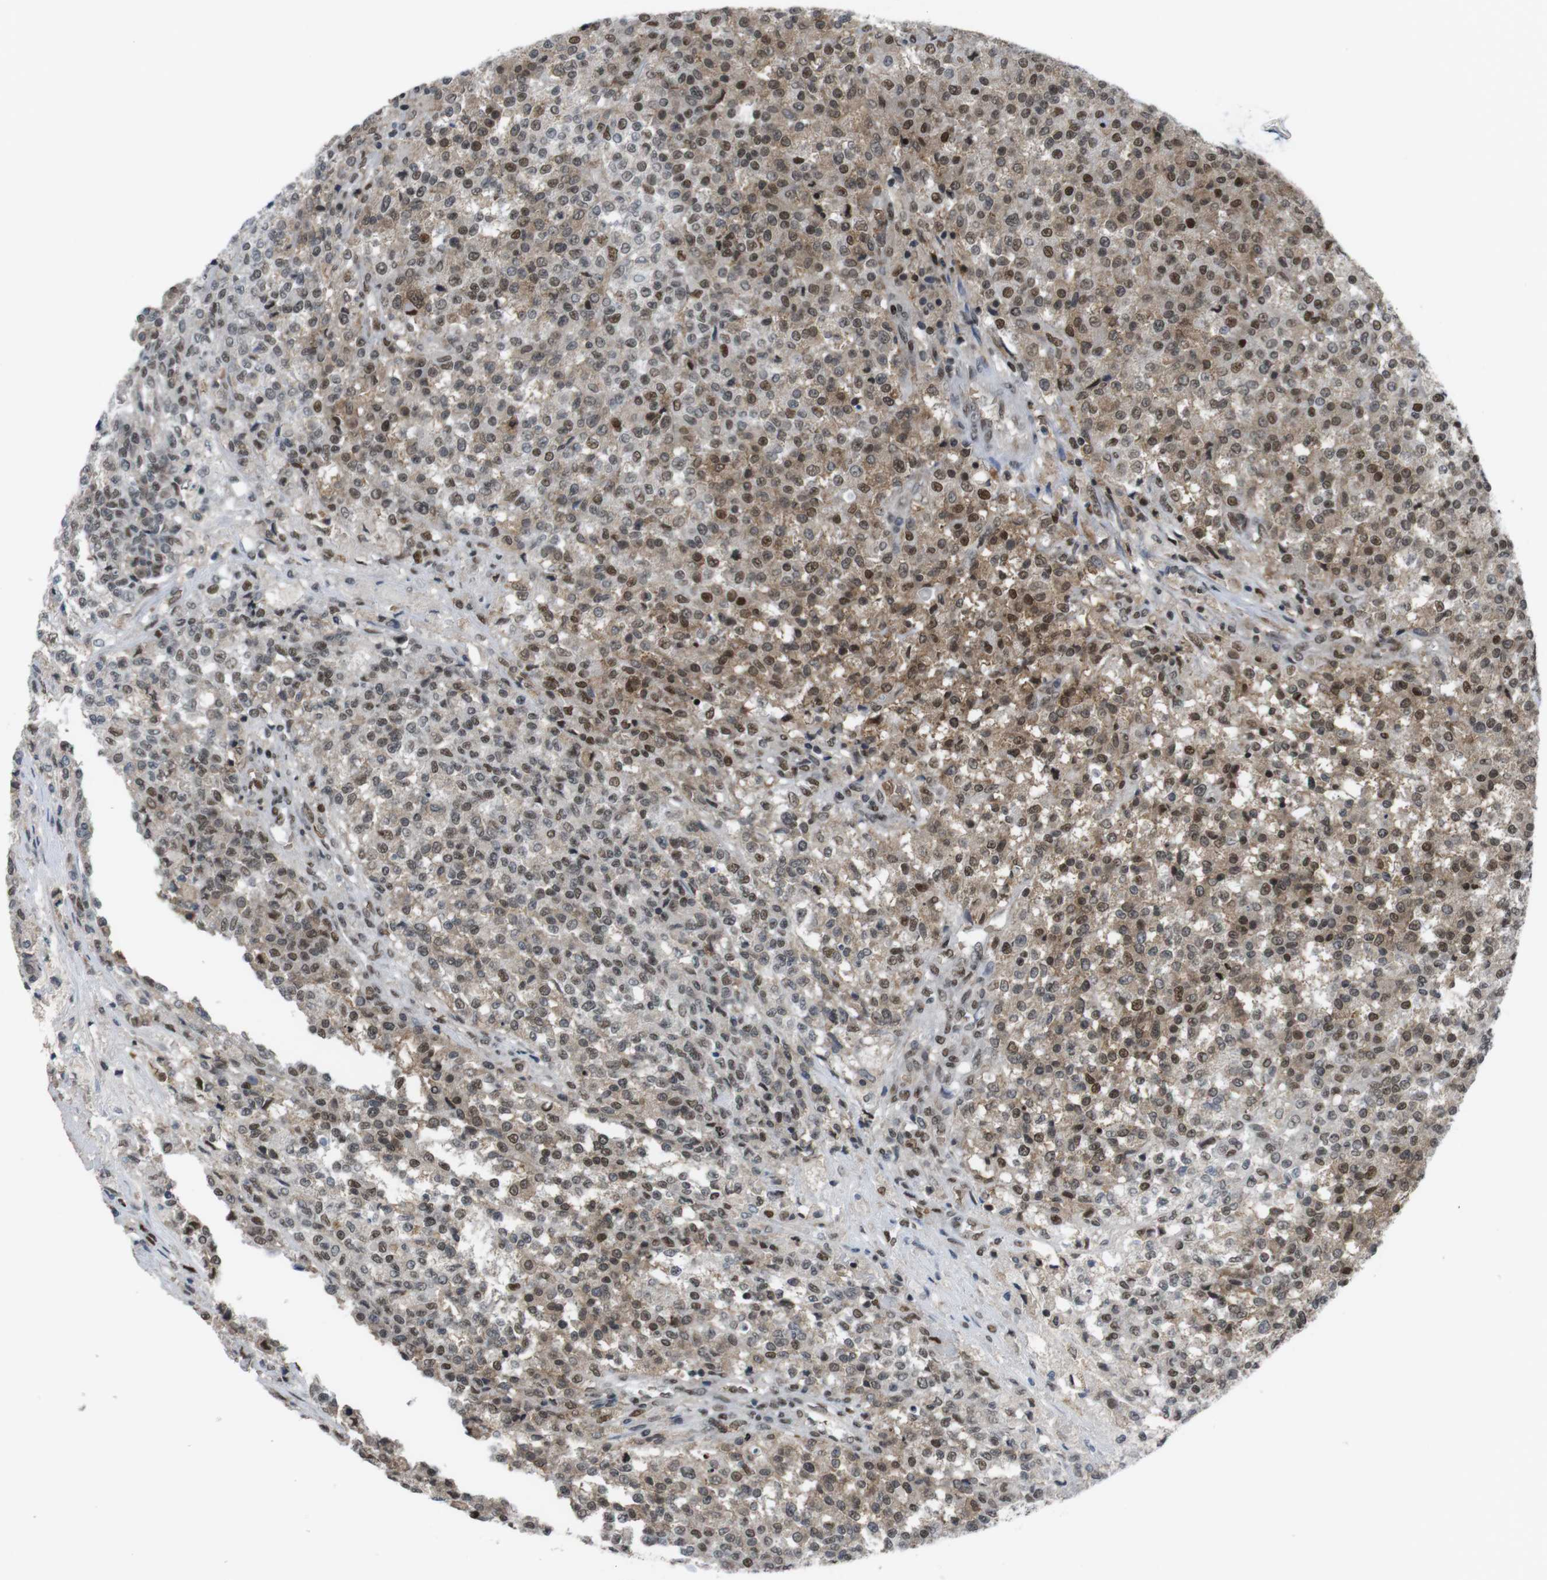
{"staining": {"intensity": "moderate", "quantity": ">75%", "location": "nuclear"}, "tissue": "testis cancer", "cell_type": "Tumor cells", "image_type": "cancer", "snomed": [{"axis": "morphology", "description": "Seminoma, NOS"}, {"axis": "topography", "description": "Testis"}], "caption": "This is a photomicrograph of IHC staining of seminoma (testis), which shows moderate staining in the nuclear of tumor cells.", "gene": "SUB1", "patient": {"sex": "male", "age": 59}}